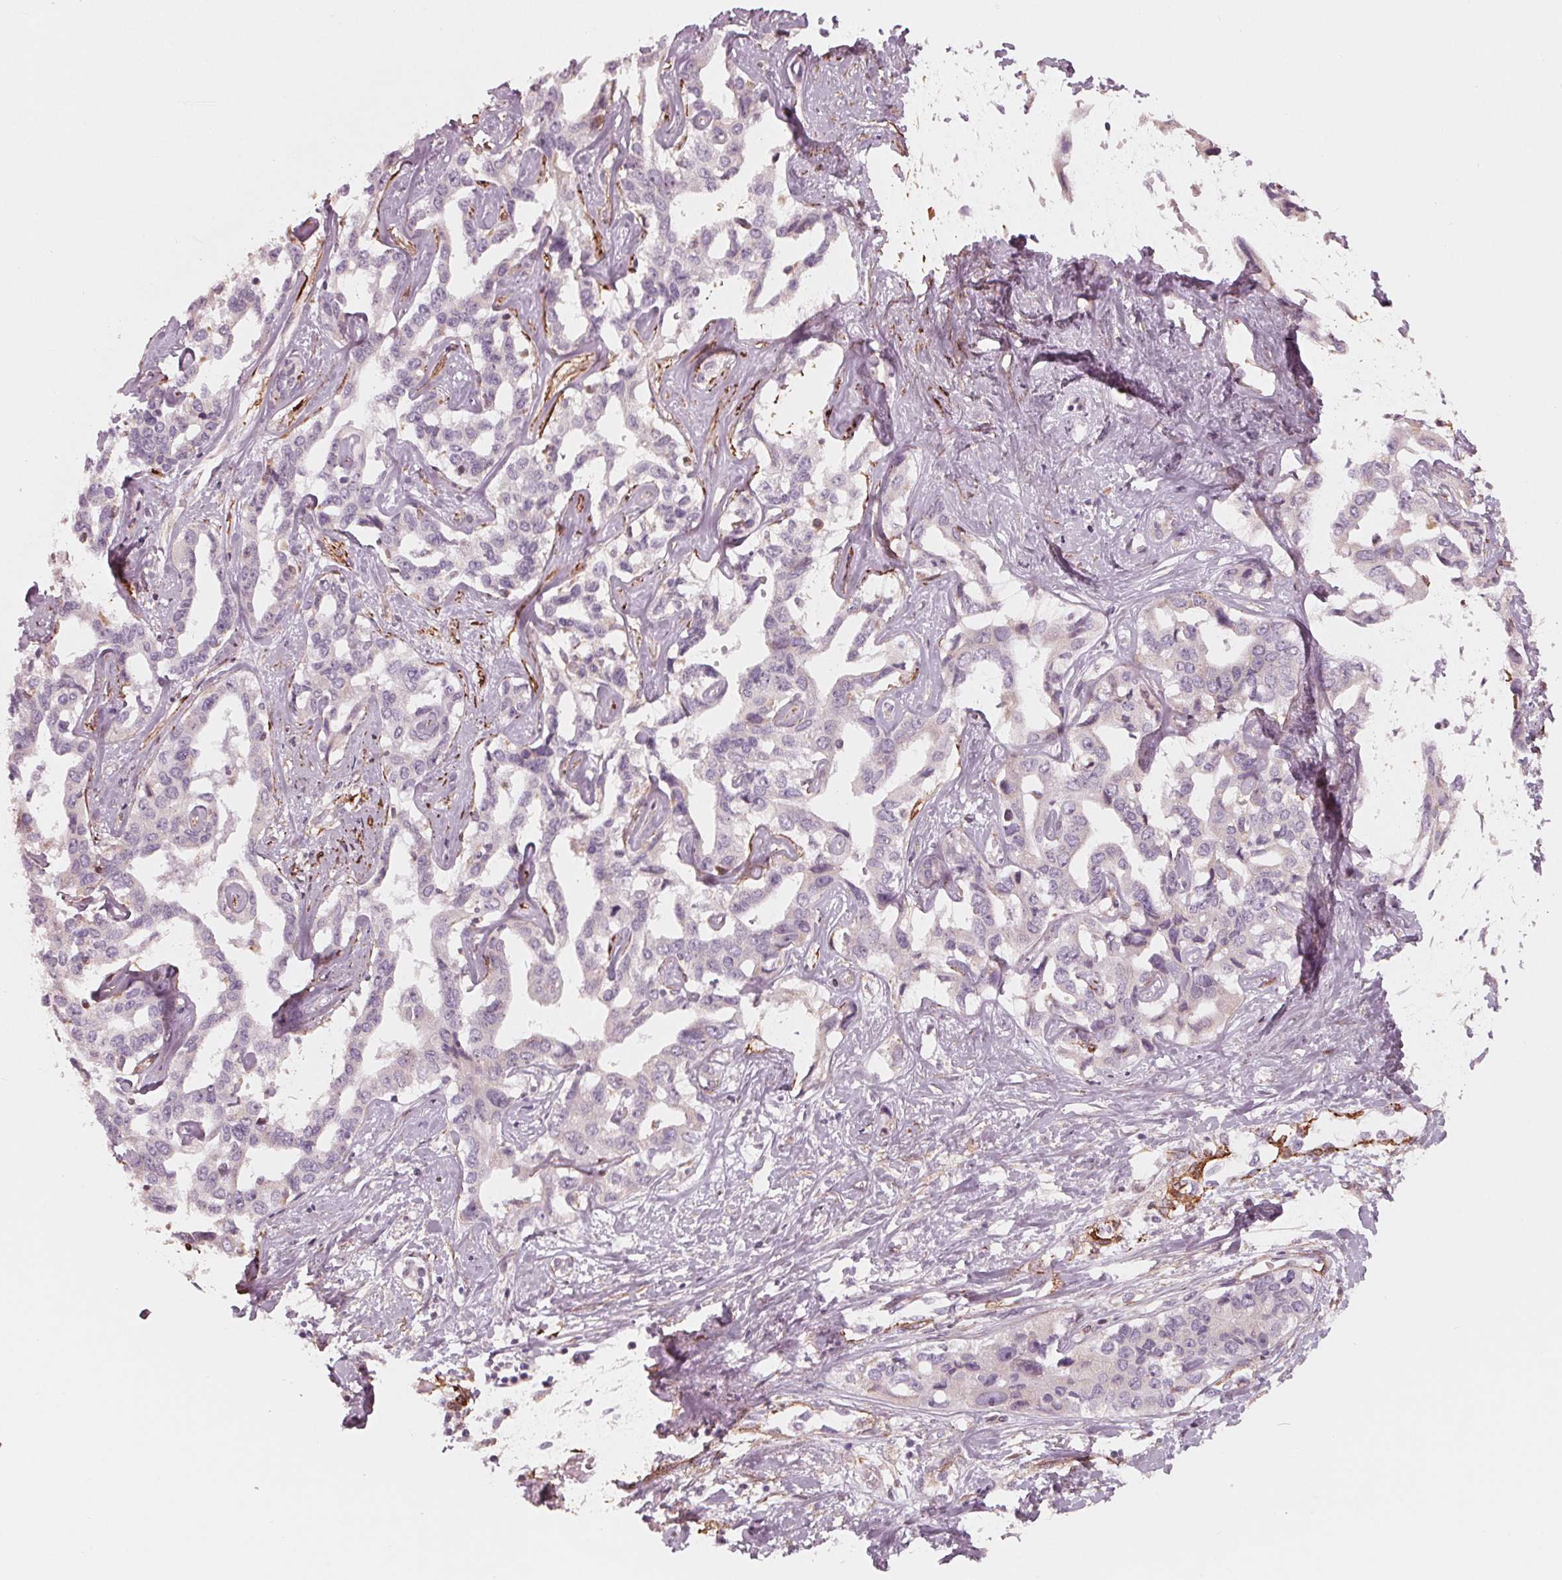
{"staining": {"intensity": "negative", "quantity": "none", "location": "none"}, "tissue": "liver cancer", "cell_type": "Tumor cells", "image_type": "cancer", "snomed": [{"axis": "morphology", "description": "Cholangiocarcinoma"}, {"axis": "topography", "description": "Liver"}], "caption": "Tumor cells show no significant protein positivity in cholangiocarcinoma (liver).", "gene": "MIER3", "patient": {"sex": "male", "age": 59}}